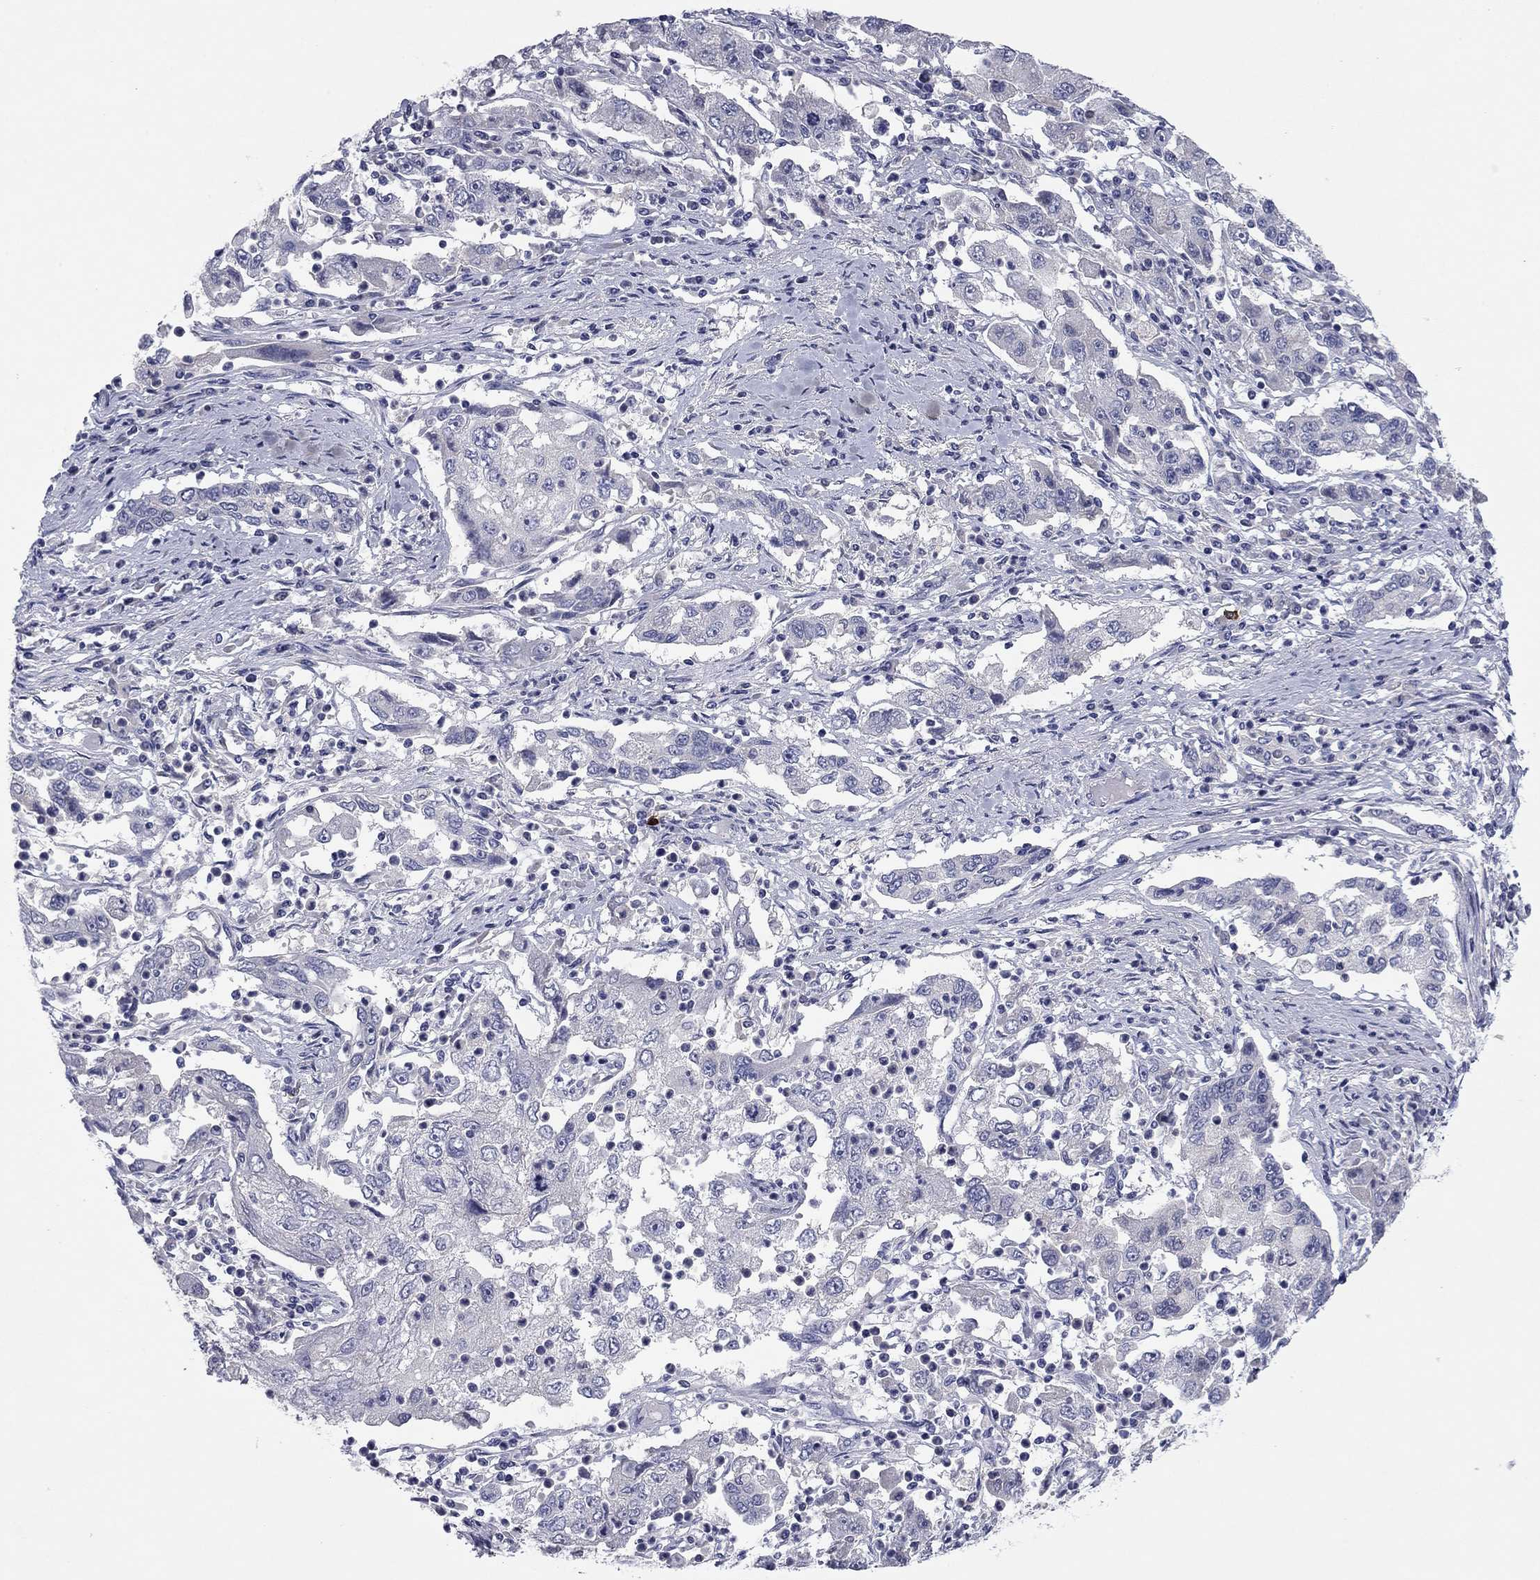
{"staining": {"intensity": "negative", "quantity": "none", "location": "none"}, "tissue": "cervical cancer", "cell_type": "Tumor cells", "image_type": "cancer", "snomed": [{"axis": "morphology", "description": "Squamous cell carcinoma, NOS"}, {"axis": "topography", "description": "Cervix"}], "caption": "Tumor cells are negative for protein expression in human squamous cell carcinoma (cervical). (DAB immunohistochemistry visualized using brightfield microscopy, high magnification).", "gene": "CNTNAP4", "patient": {"sex": "female", "age": 36}}